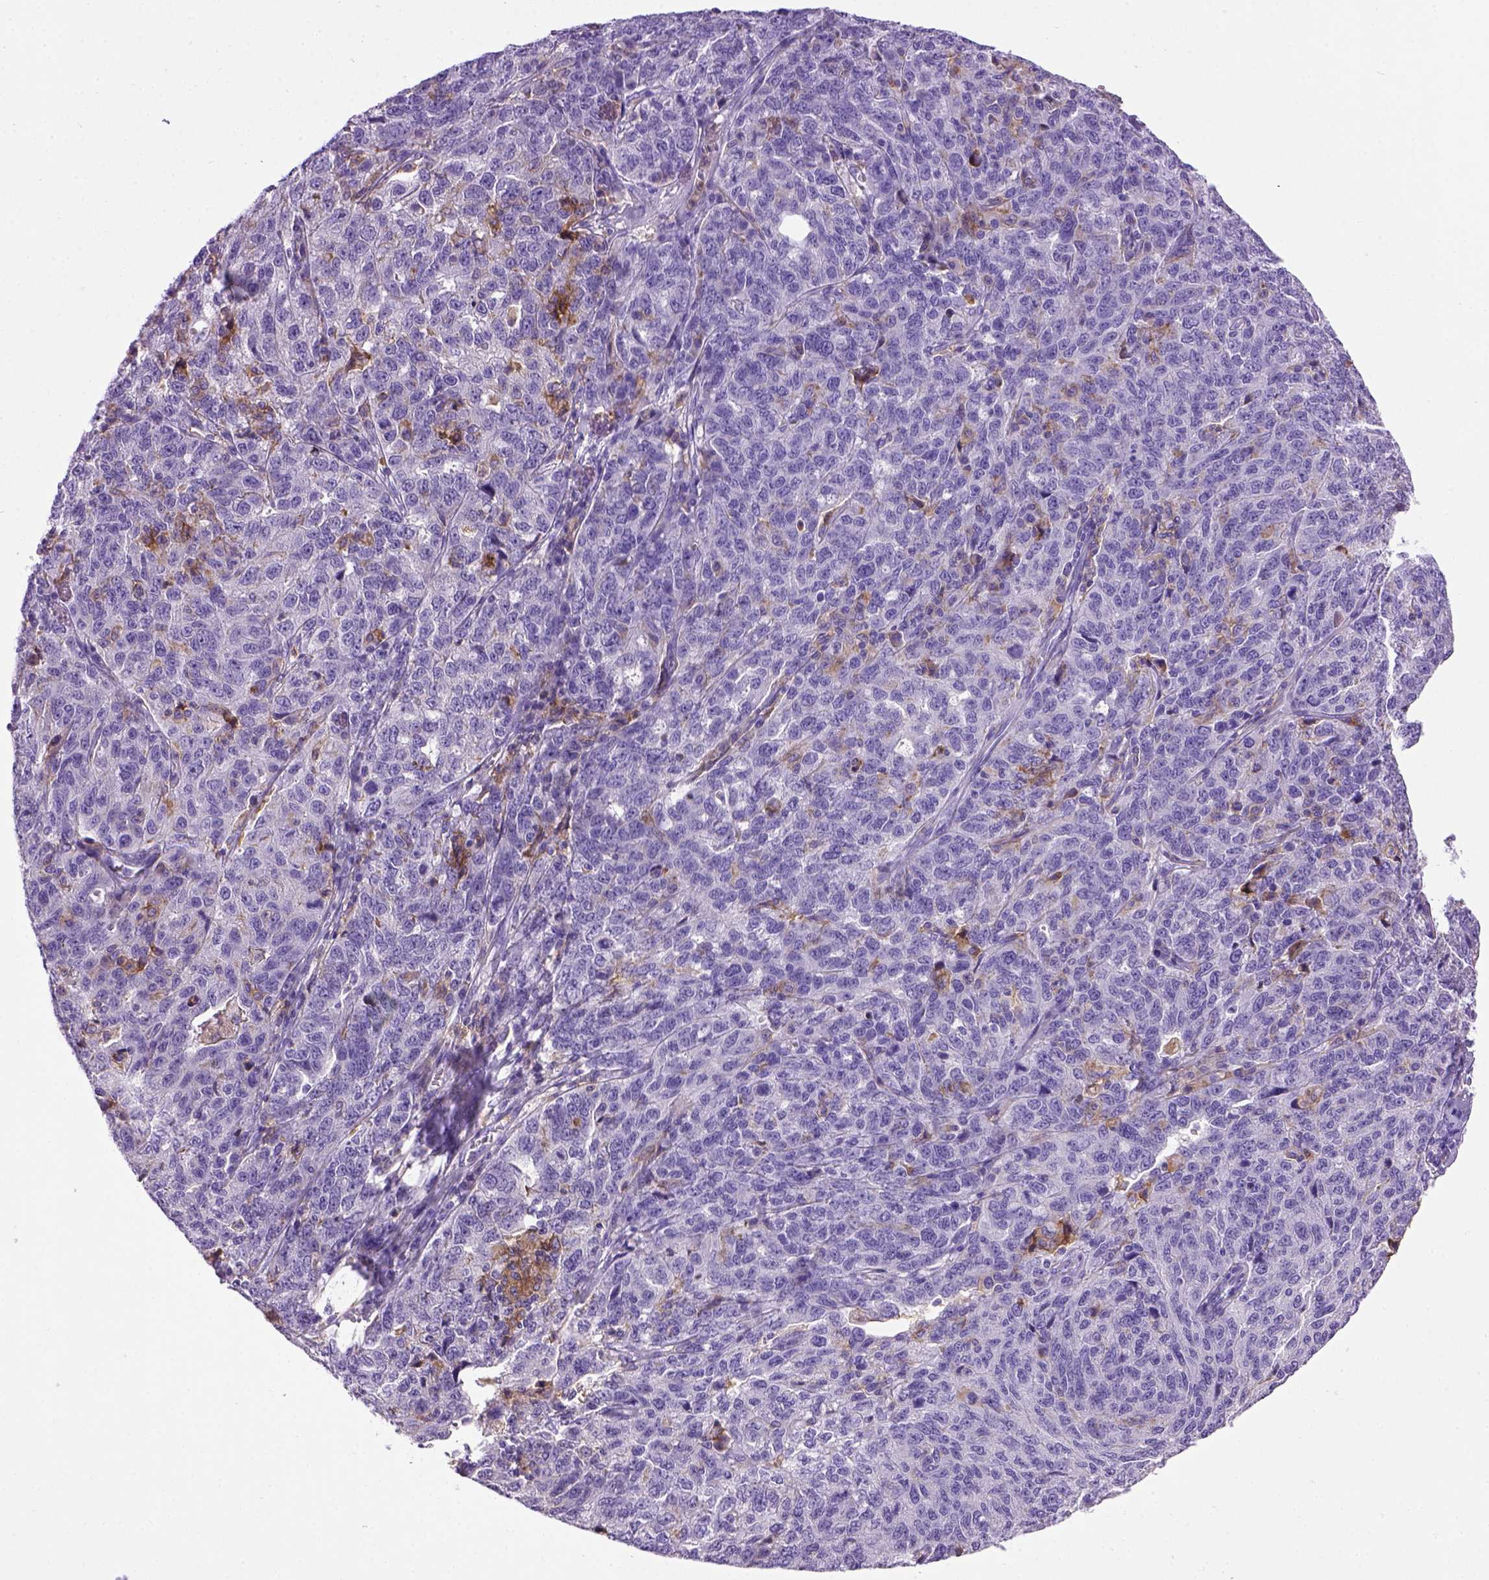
{"staining": {"intensity": "negative", "quantity": "none", "location": "none"}, "tissue": "ovarian cancer", "cell_type": "Tumor cells", "image_type": "cancer", "snomed": [{"axis": "morphology", "description": "Cystadenocarcinoma, serous, NOS"}, {"axis": "topography", "description": "Ovary"}], "caption": "A micrograph of human ovarian cancer (serous cystadenocarcinoma) is negative for staining in tumor cells.", "gene": "ITGAX", "patient": {"sex": "female", "age": 71}}